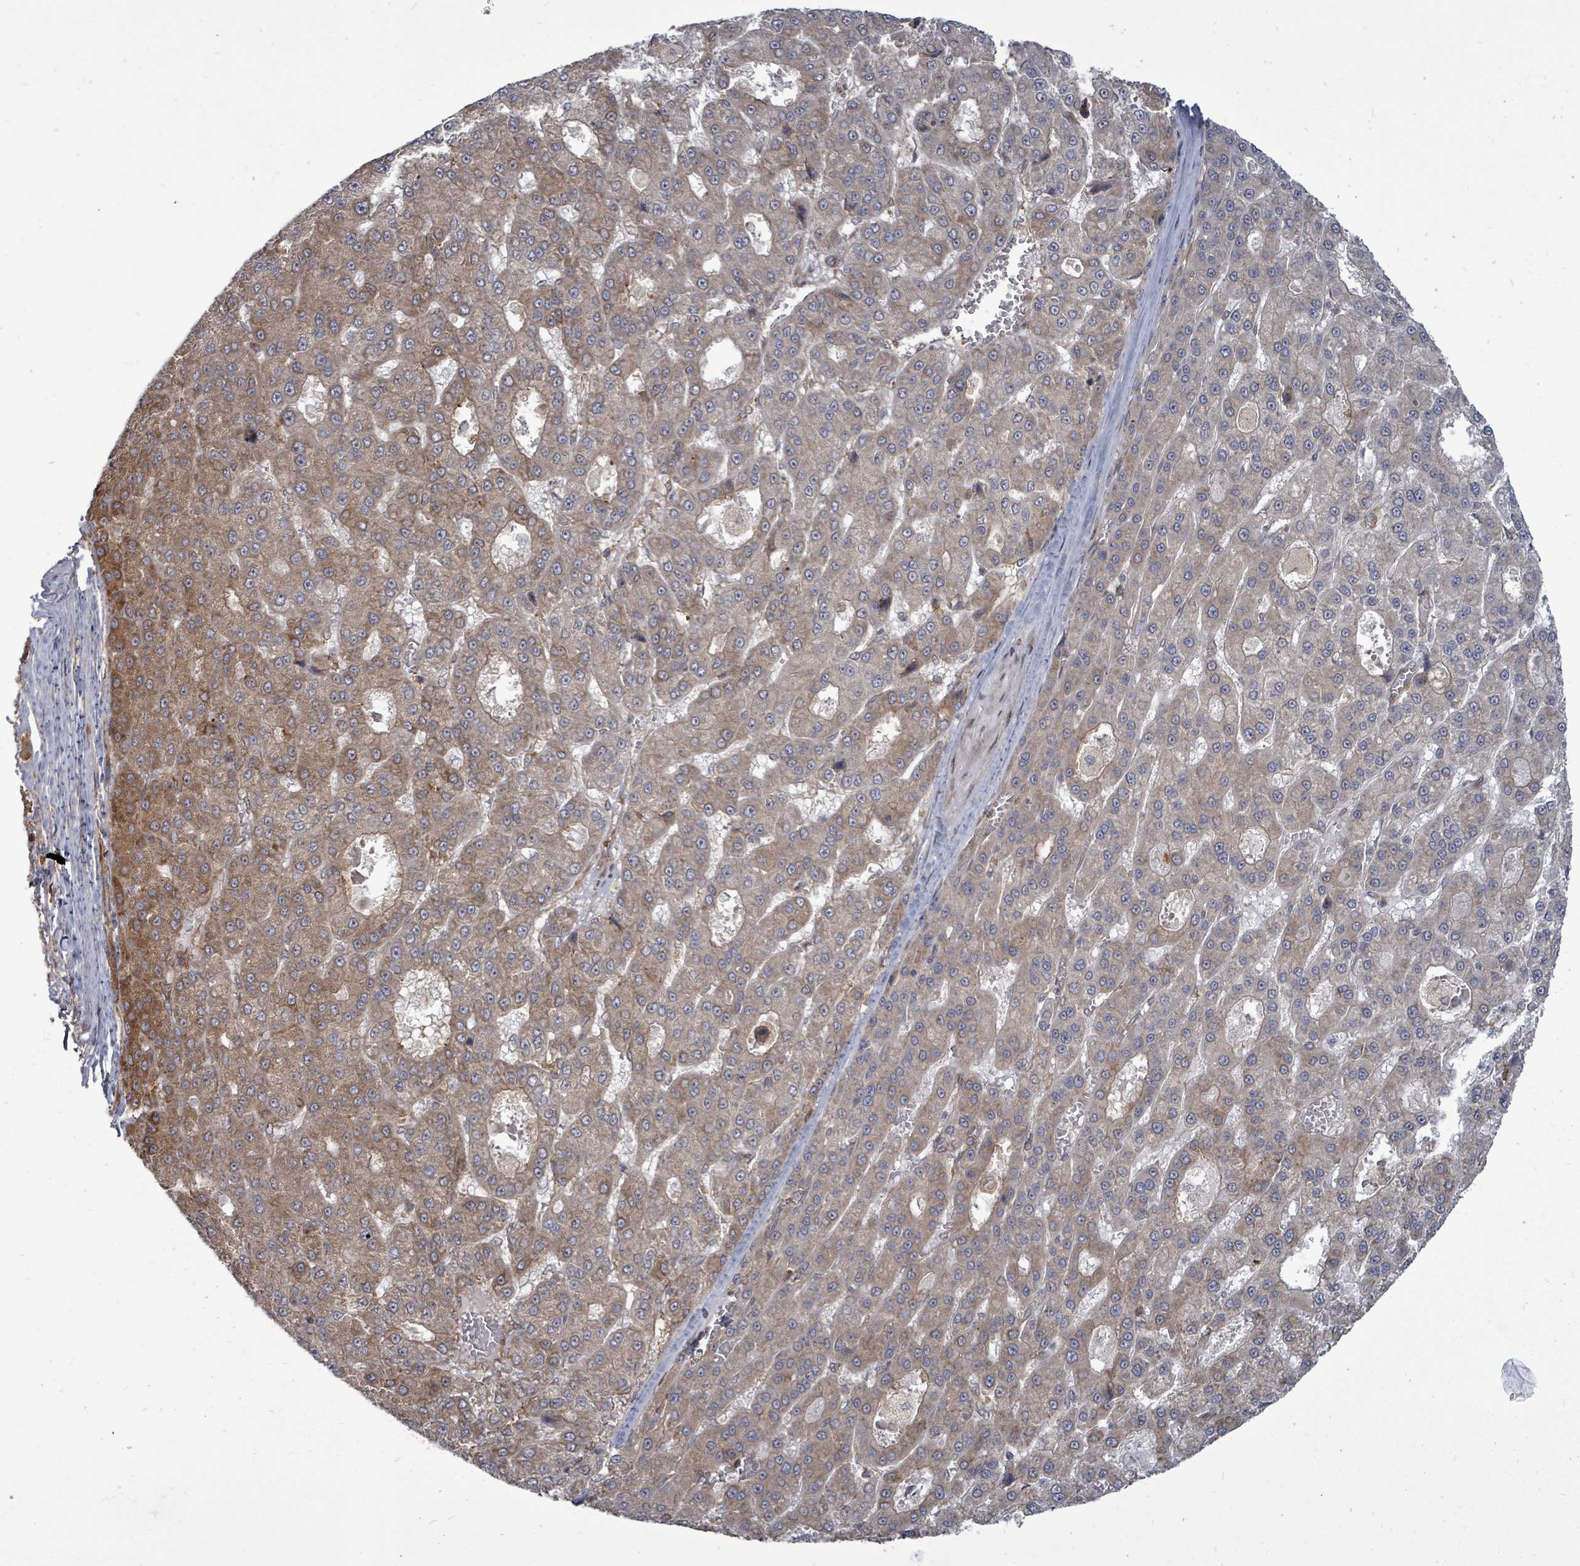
{"staining": {"intensity": "moderate", "quantity": "25%-75%", "location": "cytoplasmic/membranous"}, "tissue": "liver cancer", "cell_type": "Tumor cells", "image_type": "cancer", "snomed": [{"axis": "morphology", "description": "Carcinoma, Hepatocellular, NOS"}, {"axis": "topography", "description": "Liver"}], "caption": "Moderate cytoplasmic/membranous protein expression is identified in about 25%-75% of tumor cells in liver cancer (hepatocellular carcinoma).", "gene": "EIF3C", "patient": {"sex": "male", "age": 70}}